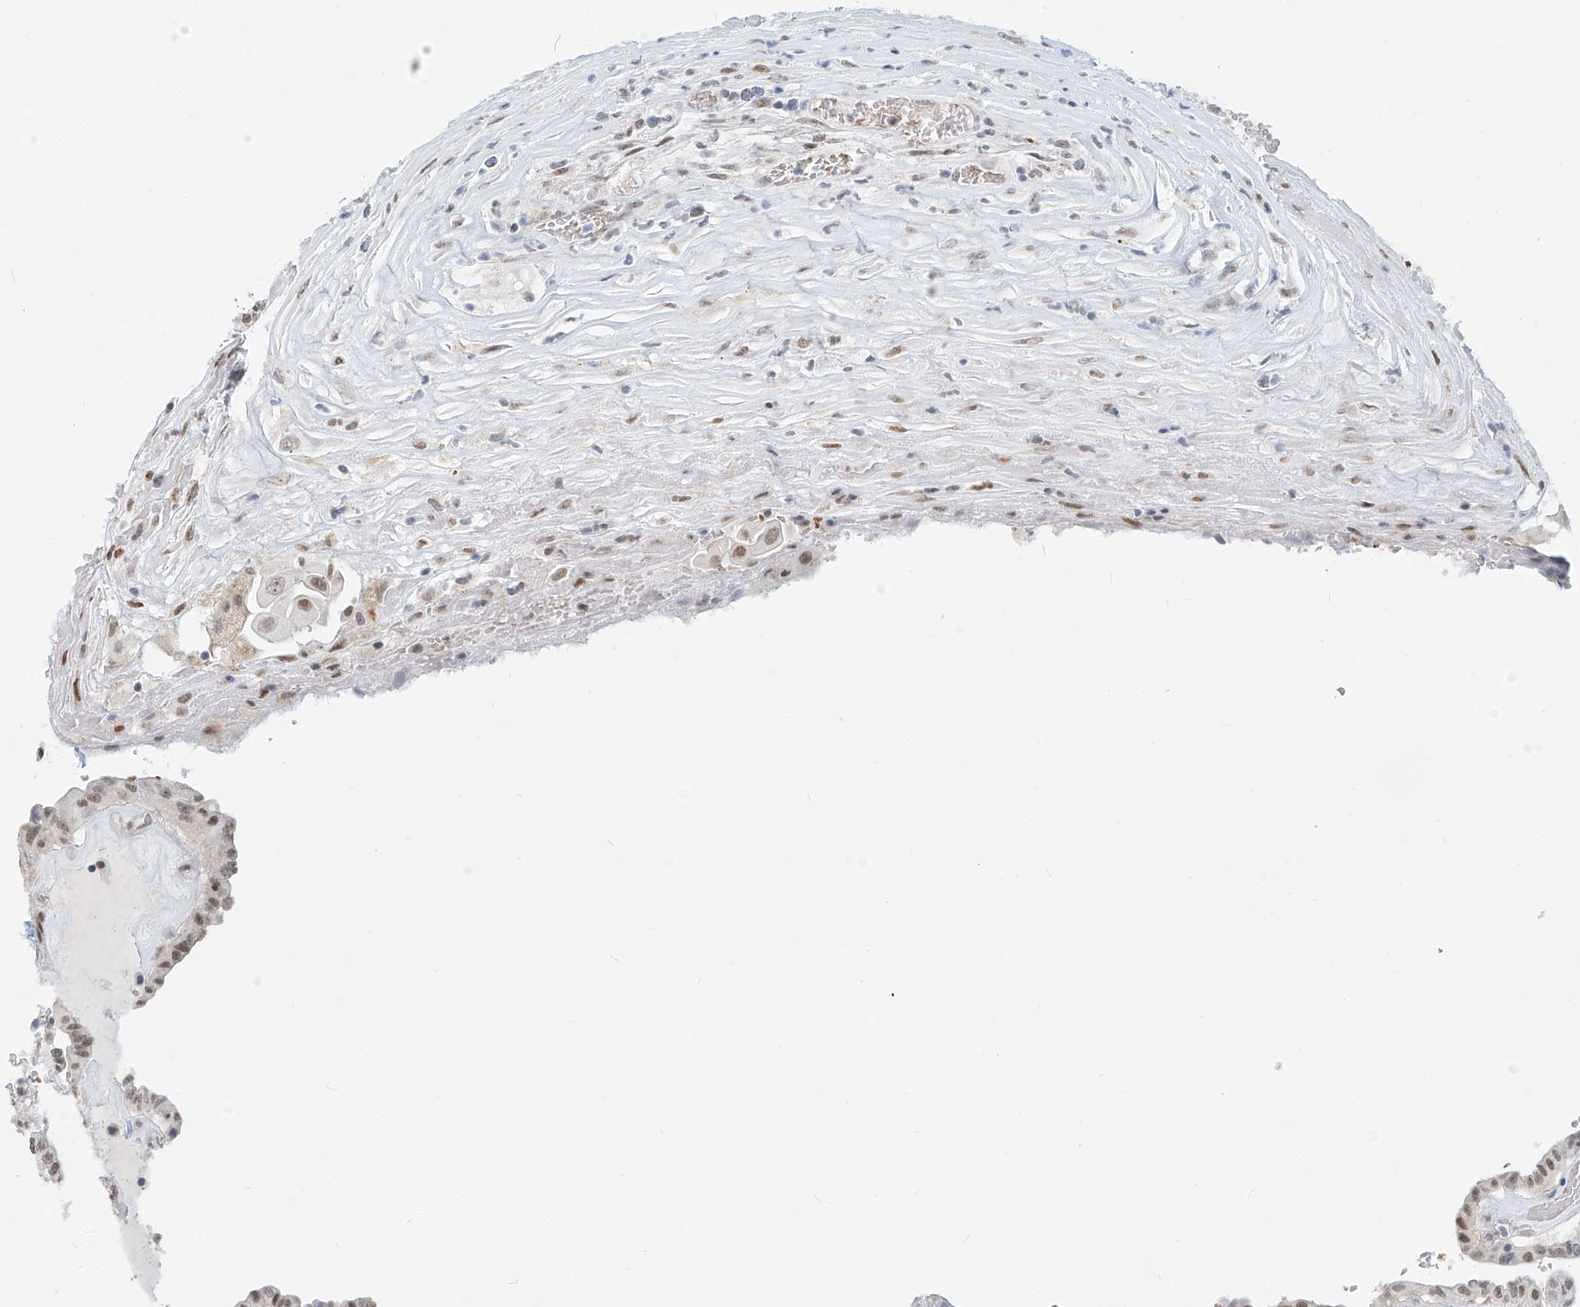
{"staining": {"intensity": "moderate", "quantity": ">75%", "location": "nuclear"}, "tissue": "thyroid cancer", "cell_type": "Tumor cells", "image_type": "cancer", "snomed": [{"axis": "morphology", "description": "Papillary adenocarcinoma, NOS"}, {"axis": "topography", "description": "Thyroid gland"}], "caption": "The image demonstrates immunohistochemical staining of thyroid cancer. There is moderate nuclear staining is appreciated in about >75% of tumor cells.", "gene": "SASH1", "patient": {"sex": "male", "age": 77}}